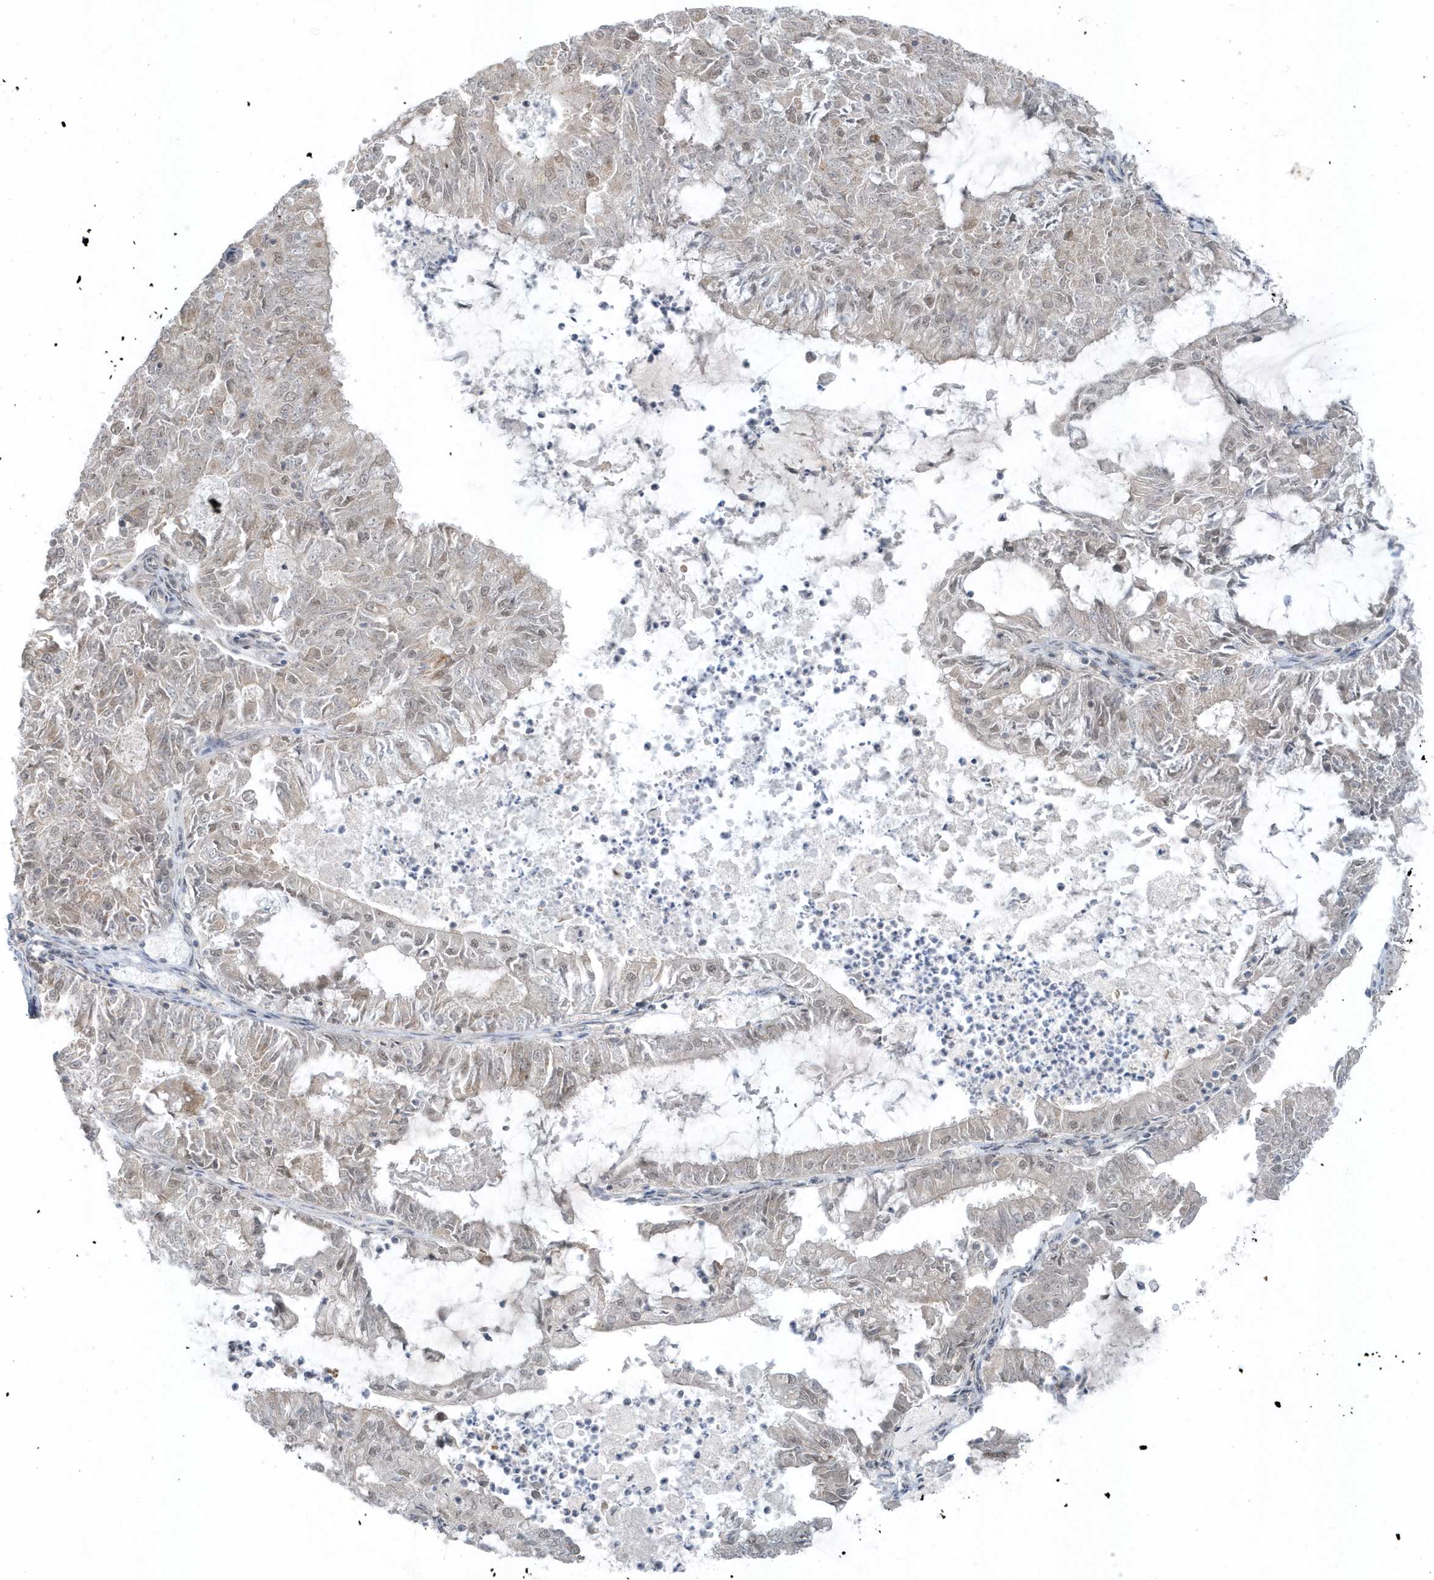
{"staining": {"intensity": "negative", "quantity": "none", "location": "none"}, "tissue": "endometrial cancer", "cell_type": "Tumor cells", "image_type": "cancer", "snomed": [{"axis": "morphology", "description": "Adenocarcinoma, NOS"}, {"axis": "topography", "description": "Endometrium"}], "caption": "Endometrial adenocarcinoma was stained to show a protein in brown. There is no significant positivity in tumor cells.", "gene": "PARD3B", "patient": {"sex": "female", "age": 57}}